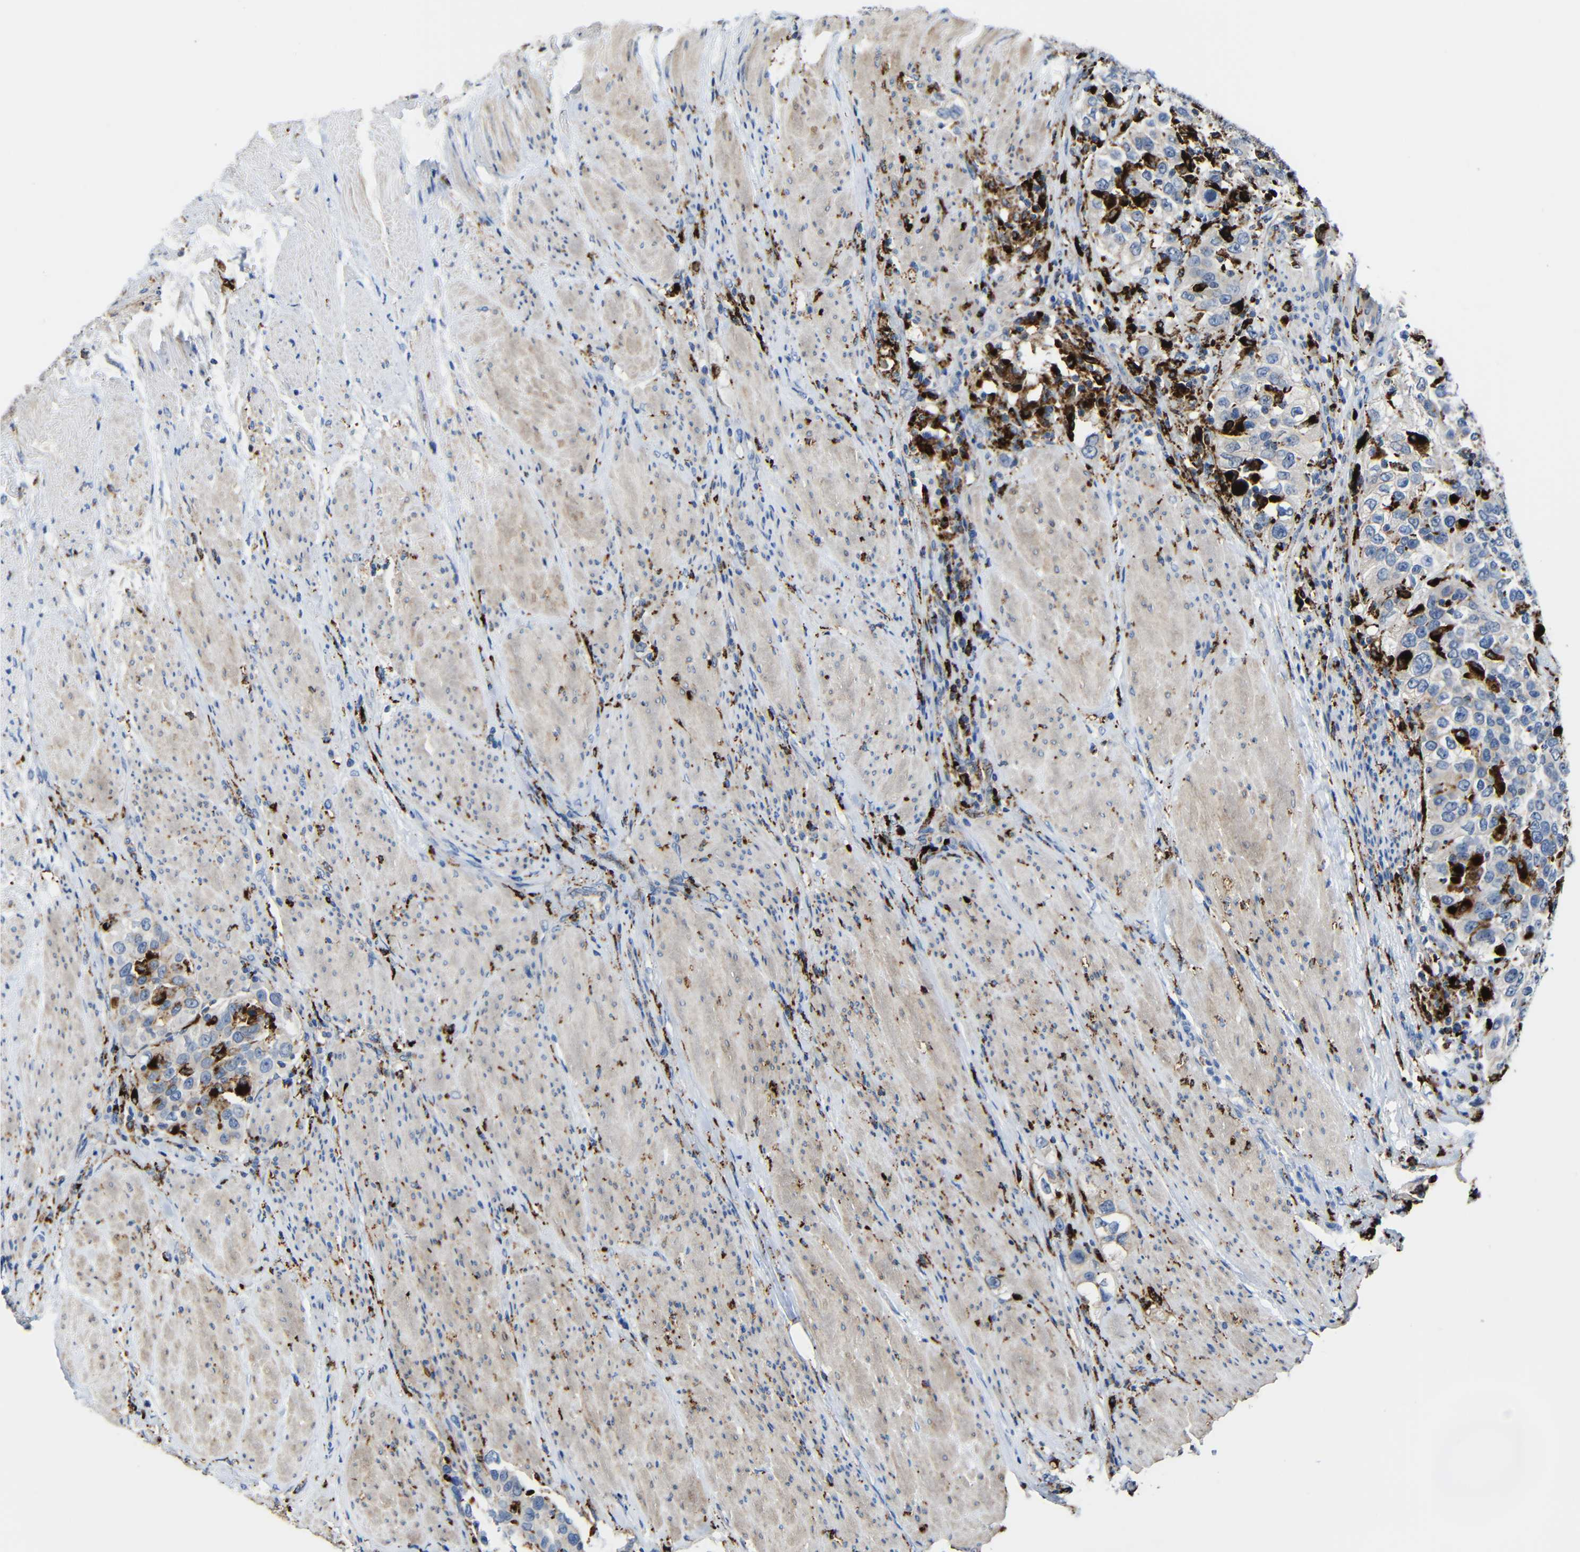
{"staining": {"intensity": "weak", "quantity": ">75%", "location": "cytoplasmic/membranous"}, "tissue": "urothelial cancer", "cell_type": "Tumor cells", "image_type": "cancer", "snomed": [{"axis": "morphology", "description": "Urothelial carcinoma, High grade"}, {"axis": "topography", "description": "Urinary bladder"}], "caption": "Urothelial cancer tissue shows weak cytoplasmic/membranous positivity in about >75% of tumor cells", "gene": "HLA-DMA", "patient": {"sex": "female", "age": 80}}